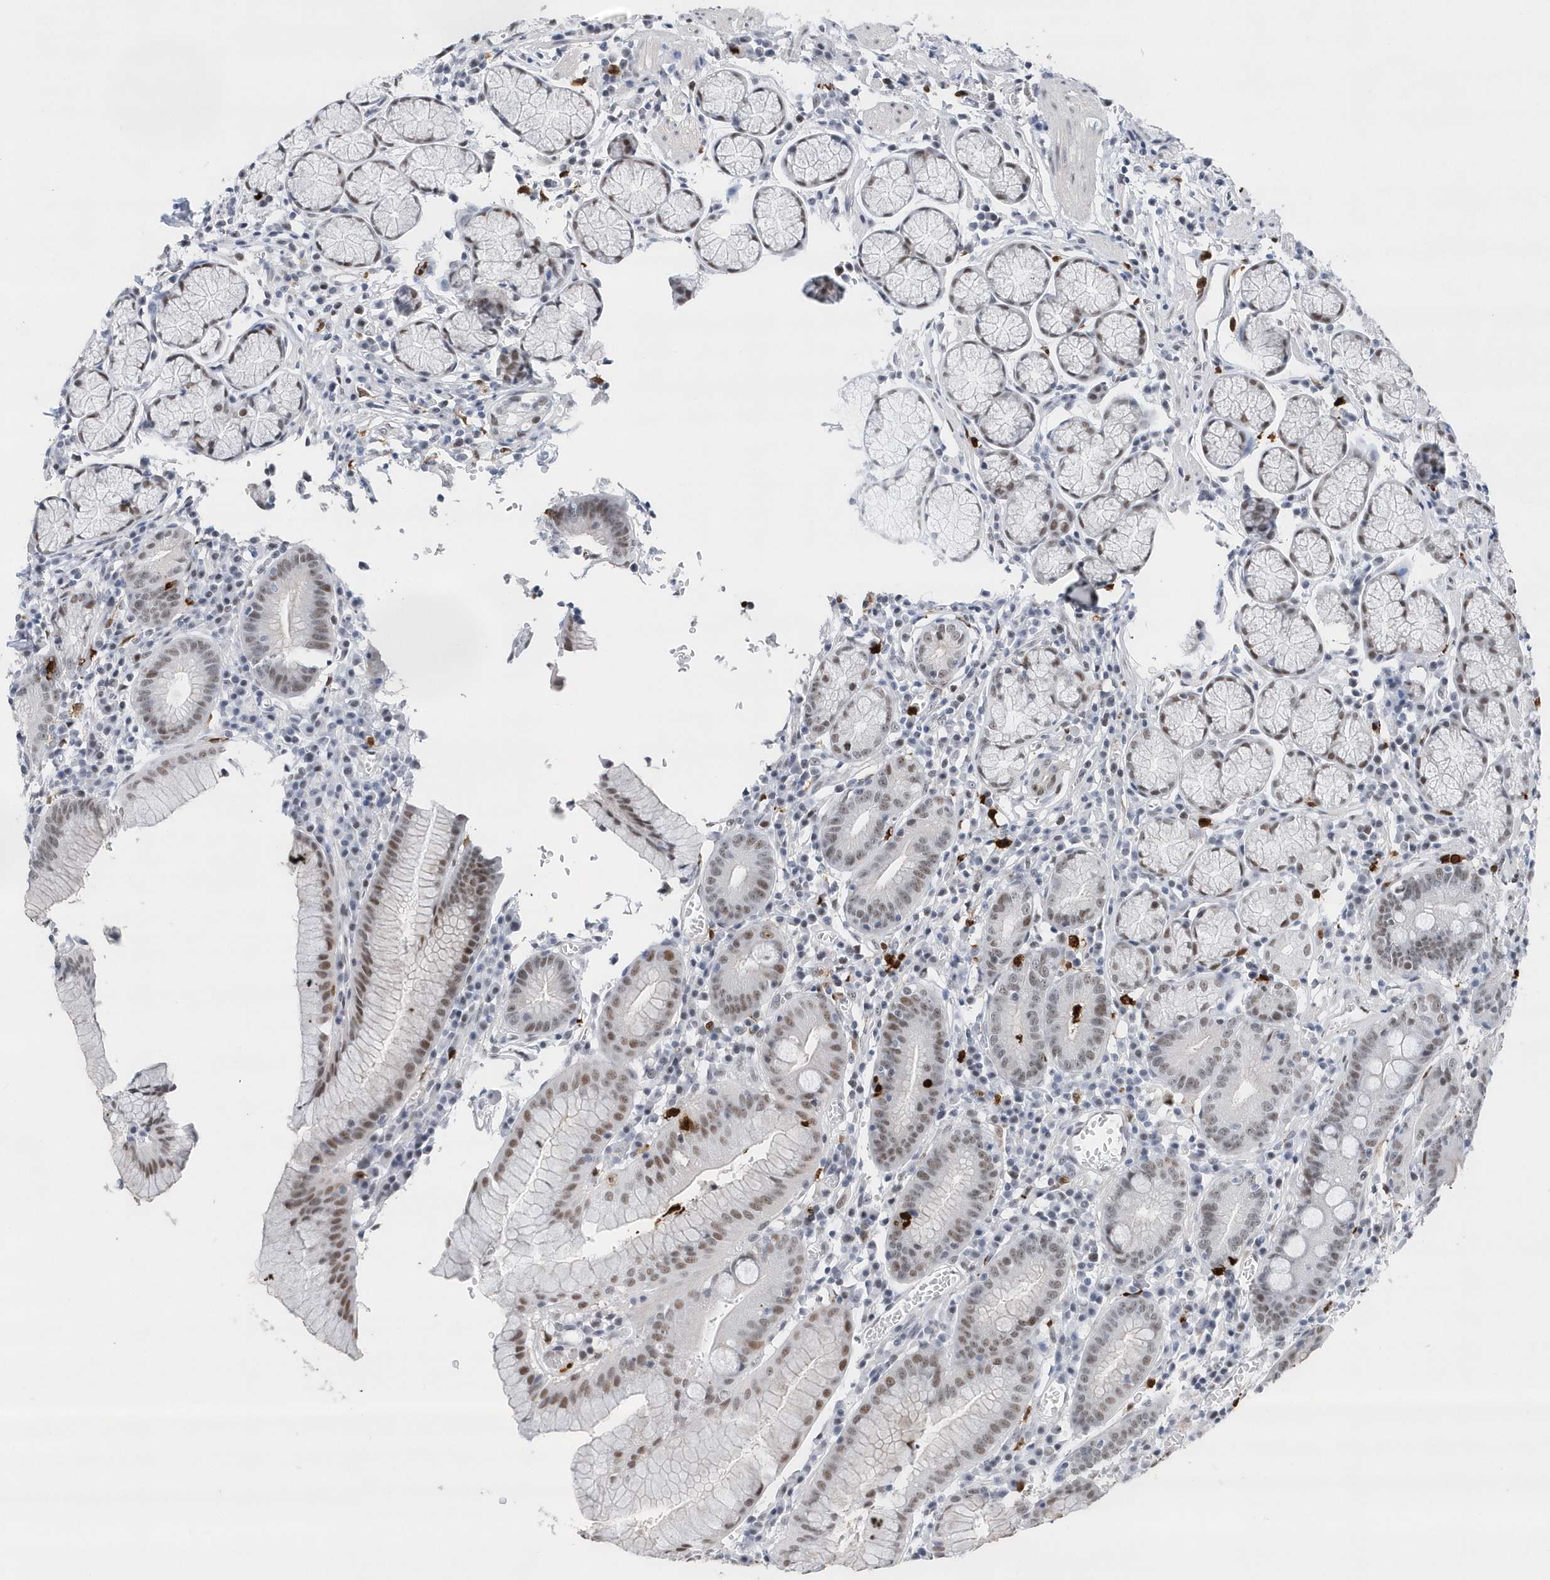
{"staining": {"intensity": "moderate", "quantity": "25%-75%", "location": "nuclear"}, "tissue": "stomach", "cell_type": "Glandular cells", "image_type": "normal", "snomed": [{"axis": "morphology", "description": "Normal tissue, NOS"}, {"axis": "topography", "description": "Stomach"}], "caption": "Immunohistochemical staining of unremarkable stomach displays moderate nuclear protein staining in approximately 25%-75% of glandular cells.", "gene": "RPP30", "patient": {"sex": "male", "age": 55}}